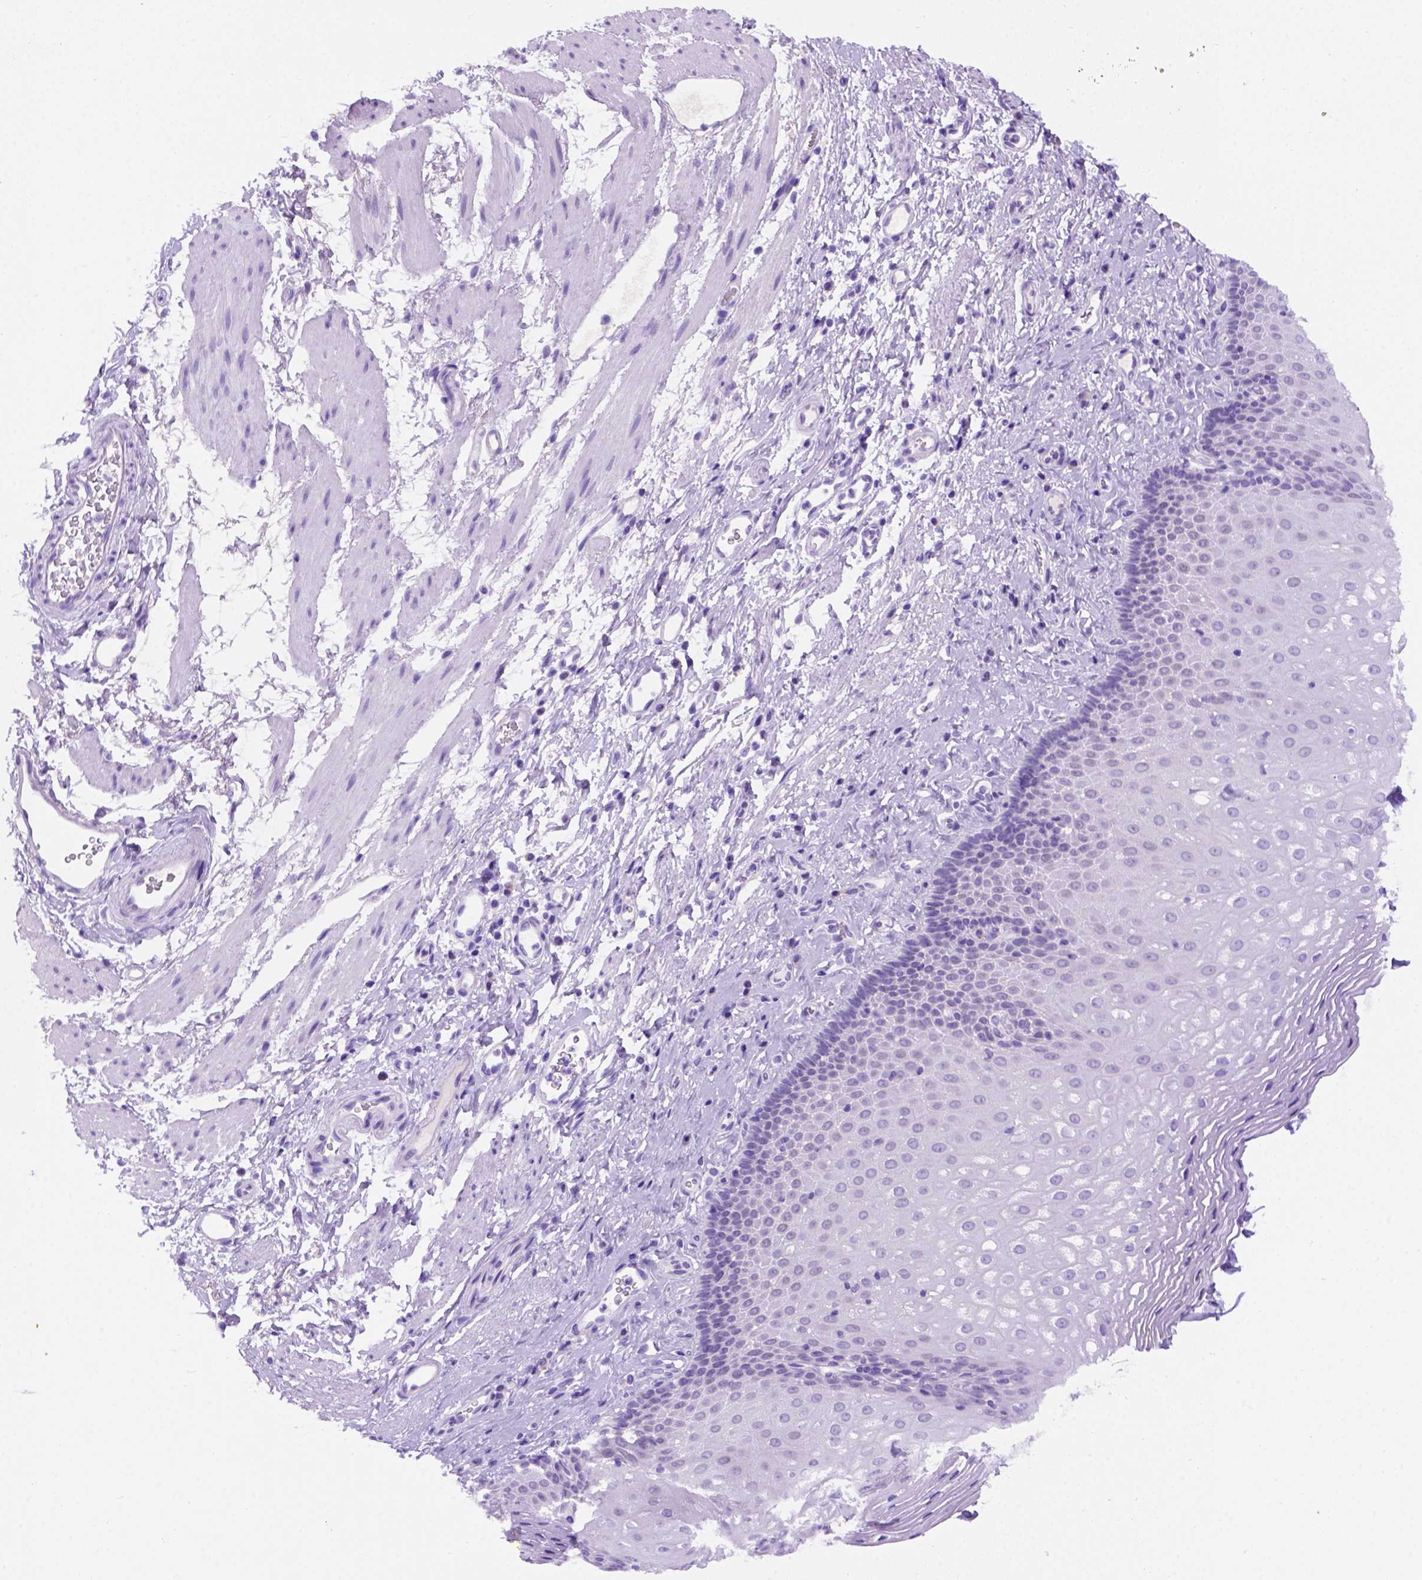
{"staining": {"intensity": "negative", "quantity": "none", "location": "none"}, "tissue": "esophagus", "cell_type": "Squamous epithelial cells", "image_type": "normal", "snomed": [{"axis": "morphology", "description": "Normal tissue, NOS"}, {"axis": "topography", "description": "Esophagus"}], "caption": "This is a image of immunohistochemistry (IHC) staining of benign esophagus, which shows no staining in squamous epithelial cells. (Brightfield microscopy of DAB immunohistochemistry at high magnification).", "gene": "FAM81B", "patient": {"sex": "female", "age": 68}}